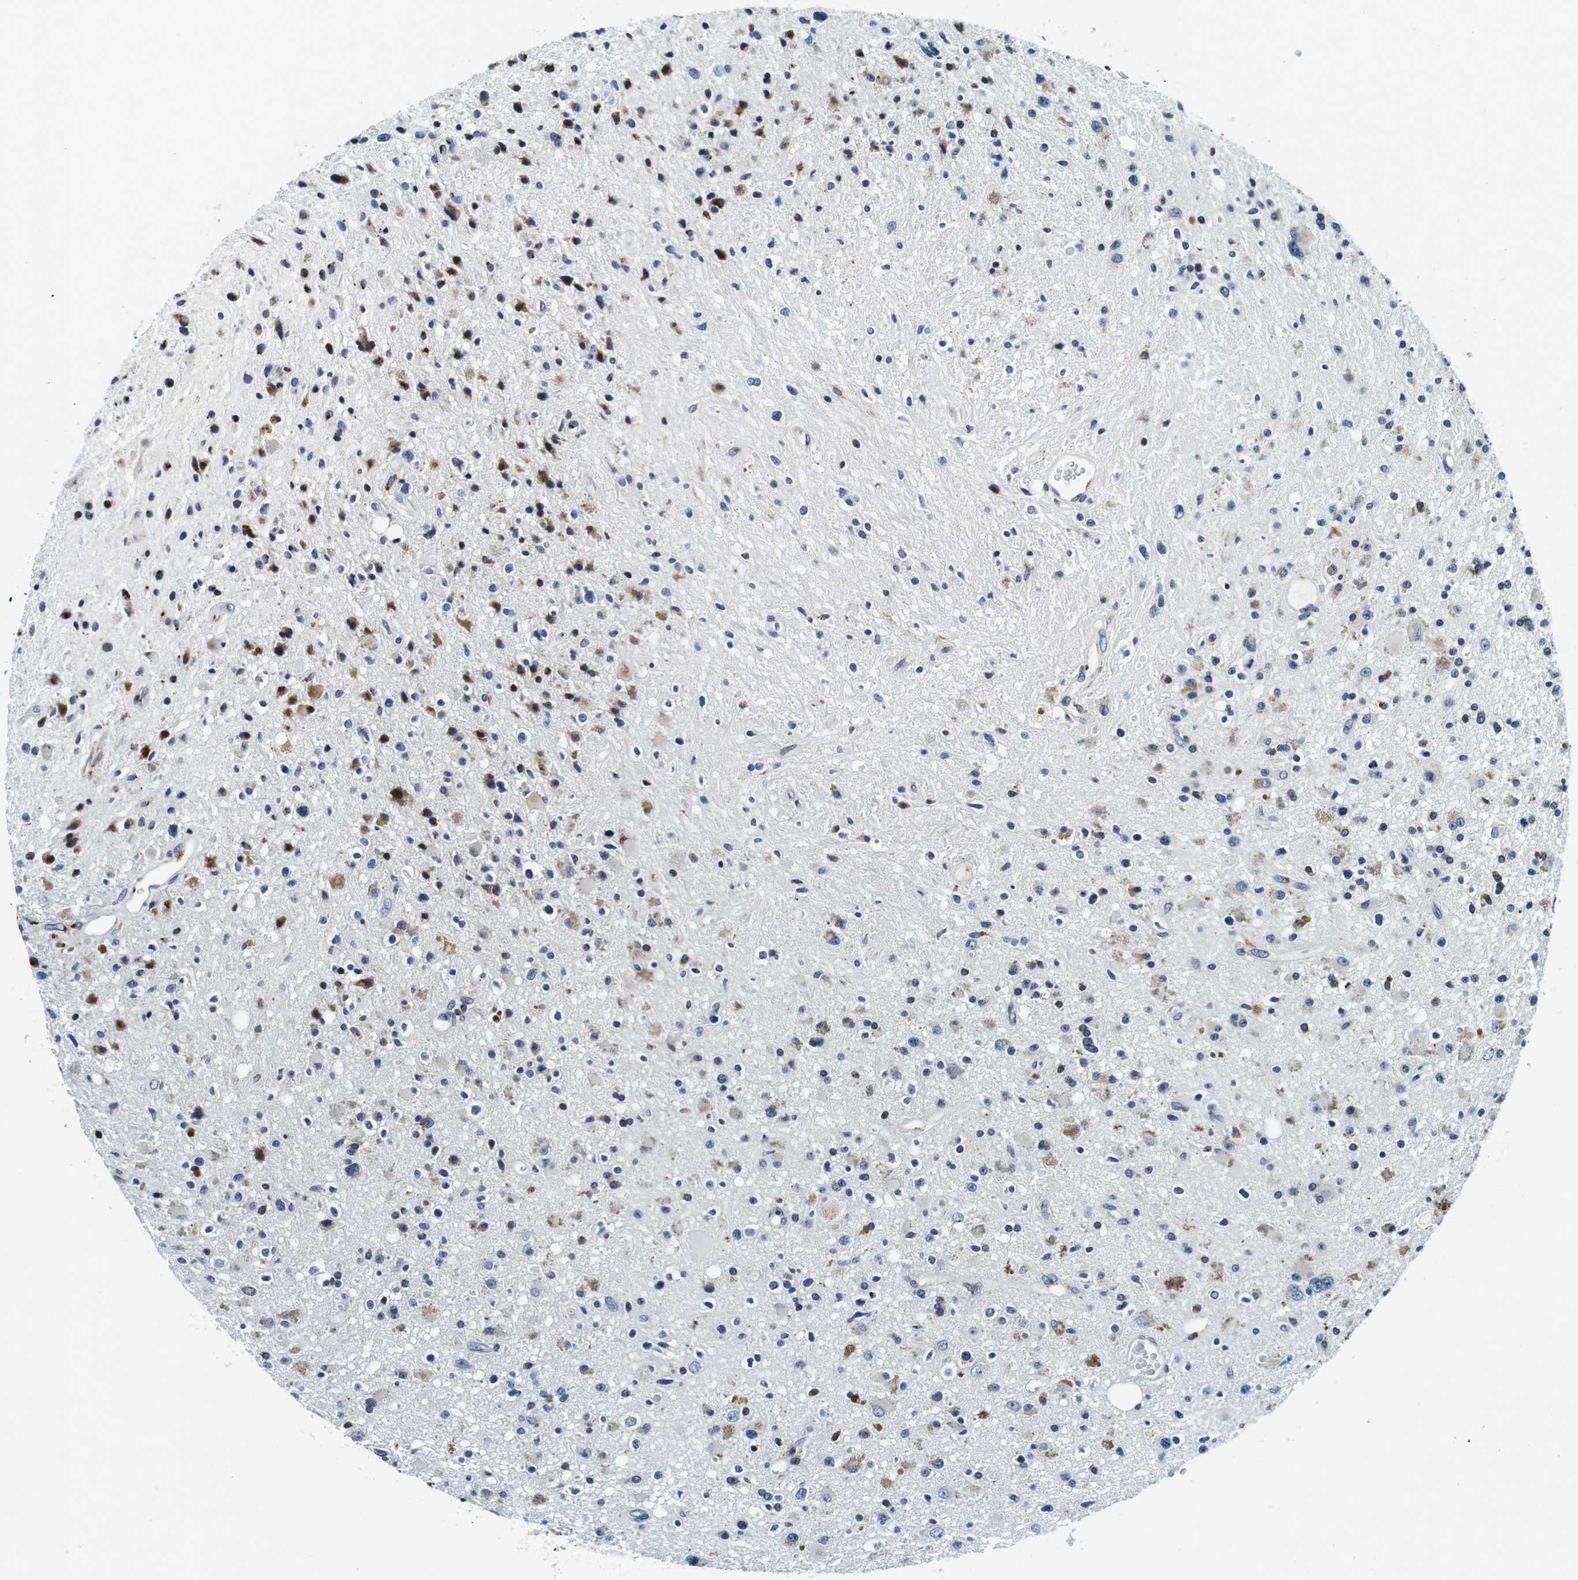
{"staining": {"intensity": "moderate", "quantity": "25%-75%", "location": "cytoplasmic/membranous"}, "tissue": "glioma", "cell_type": "Tumor cells", "image_type": "cancer", "snomed": [{"axis": "morphology", "description": "Glioma, malignant, High grade"}, {"axis": "topography", "description": "Brain"}], "caption": "Protein expression analysis of human malignant high-grade glioma reveals moderate cytoplasmic/membranous staining in approximately 25%-75% of tumor cells. The staining was performed using DAB to visualize the protein expression in brown, while the nuclei were stained in blue with hematoxylin (Magnification: 20x).", "gene": "FAR2", "patient": {"sex": "male", "age": 33}}